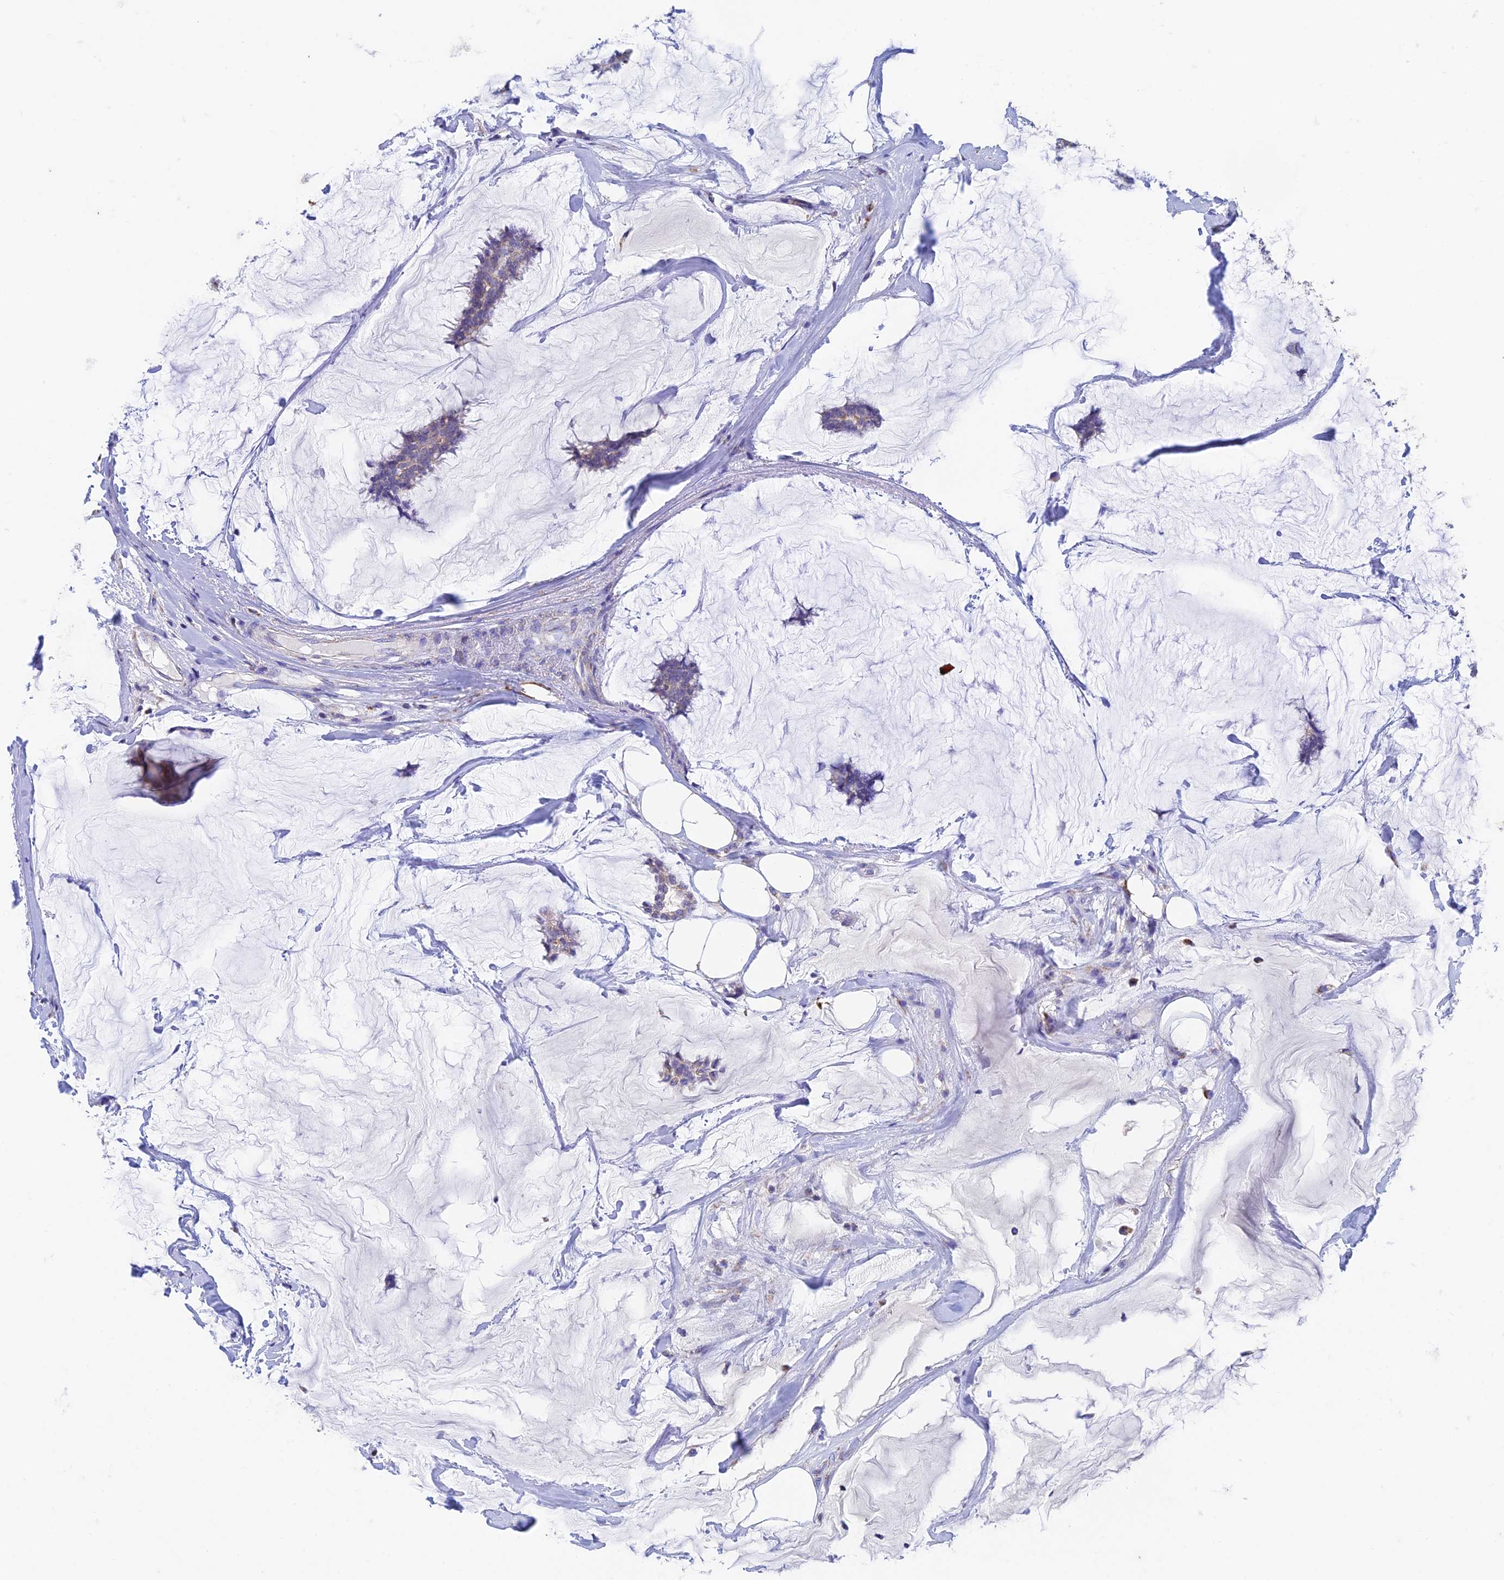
{"staining": {"intensity": "weak", "quantity": "<25%", "location": "cytoplasmic/membranous"}, "tissue": "breast cancer", "cell_type": "Tumor cells", "image_type": "cancer", "snomed": [{"axis": "morphology", "description": "Duct carcinoma"}, {"axis": "topography", "description": "Breast"}], "caption": "Immunohistochemical staining of human breast cancer (infiltrating ductal carcinoma) shows no significant expression in tumor cells.", "gene": "ZNF181", "patient": {"sex": "female", "age": 93}}